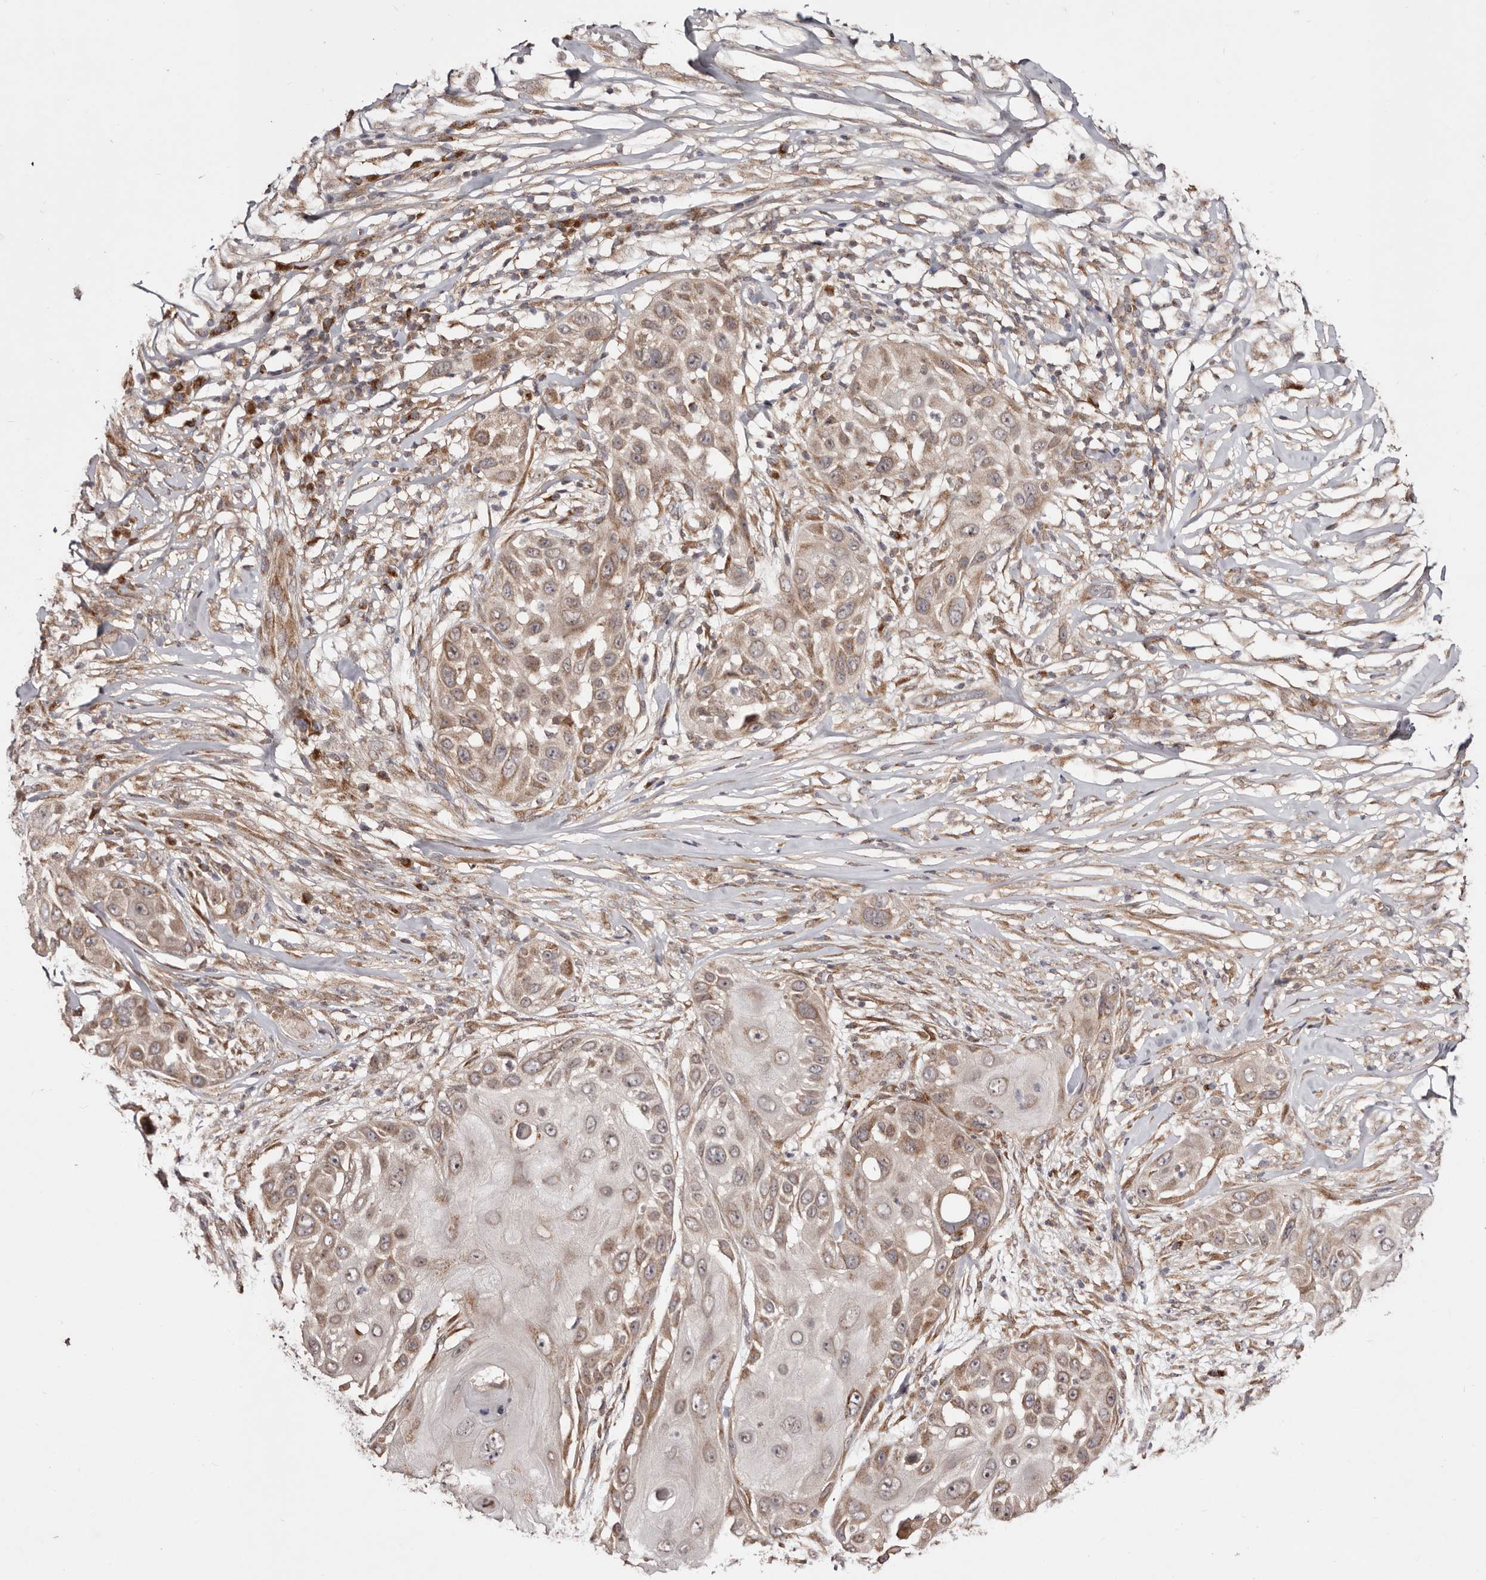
{"staining": {"intensity": "moderate", "quantity": ">75%", "location": "cytoplasmic/membranous"}, "tissue": "skin cancer", "cell_type": "Tumor cells", "image_type": "cancer", "snomed": [{"axis": "morphology", "description": "Squamous cell carcinoma, NOS"}, {"axis": "topography", "description": "Skin"}], "caption": "A brown stain labels moderate cytoplasmic/membranous positivity of a protein in skin cancer tumor cells.", "gene": "EGR3", "patient": {"sex": "female", "age": 44}}